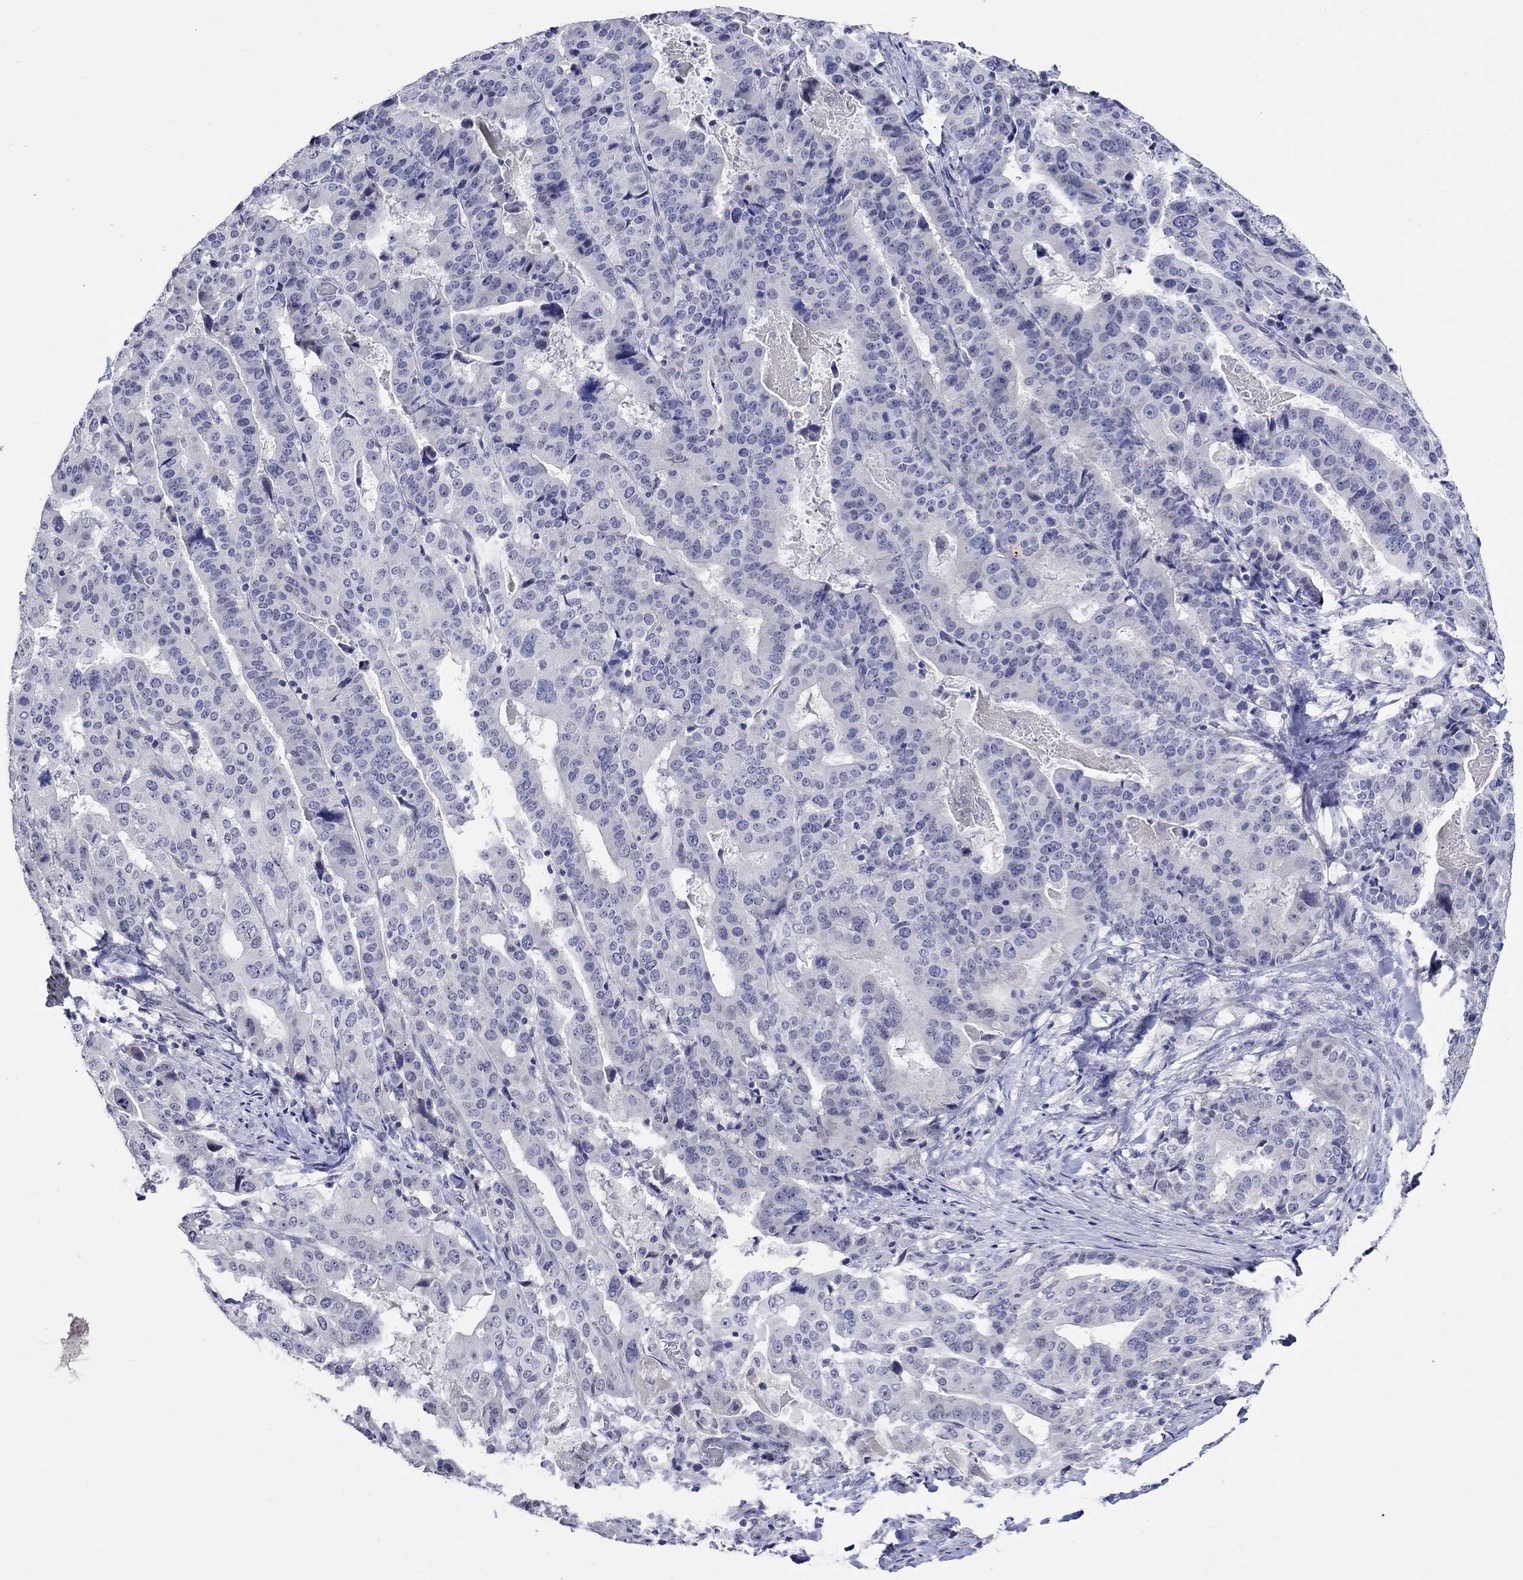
{"staining": {"intensity": "negative", "quantity": "none", "location": "none"}, "tissue": "stomach cancer", "cell_type": "Tumor cells", "image_type": "cancer", "snomed": [{"axis": "morphology", "description": "Adenocarcinoma, NOS"}, {"axis": "topography", "description": "Stomach"}], "caption": "Immunohistochemical staining of human stomach cancer displays no significant staining in tumor cells.", "gene": "CRYAB", "patient": {"sex": "male", "age": 48}}